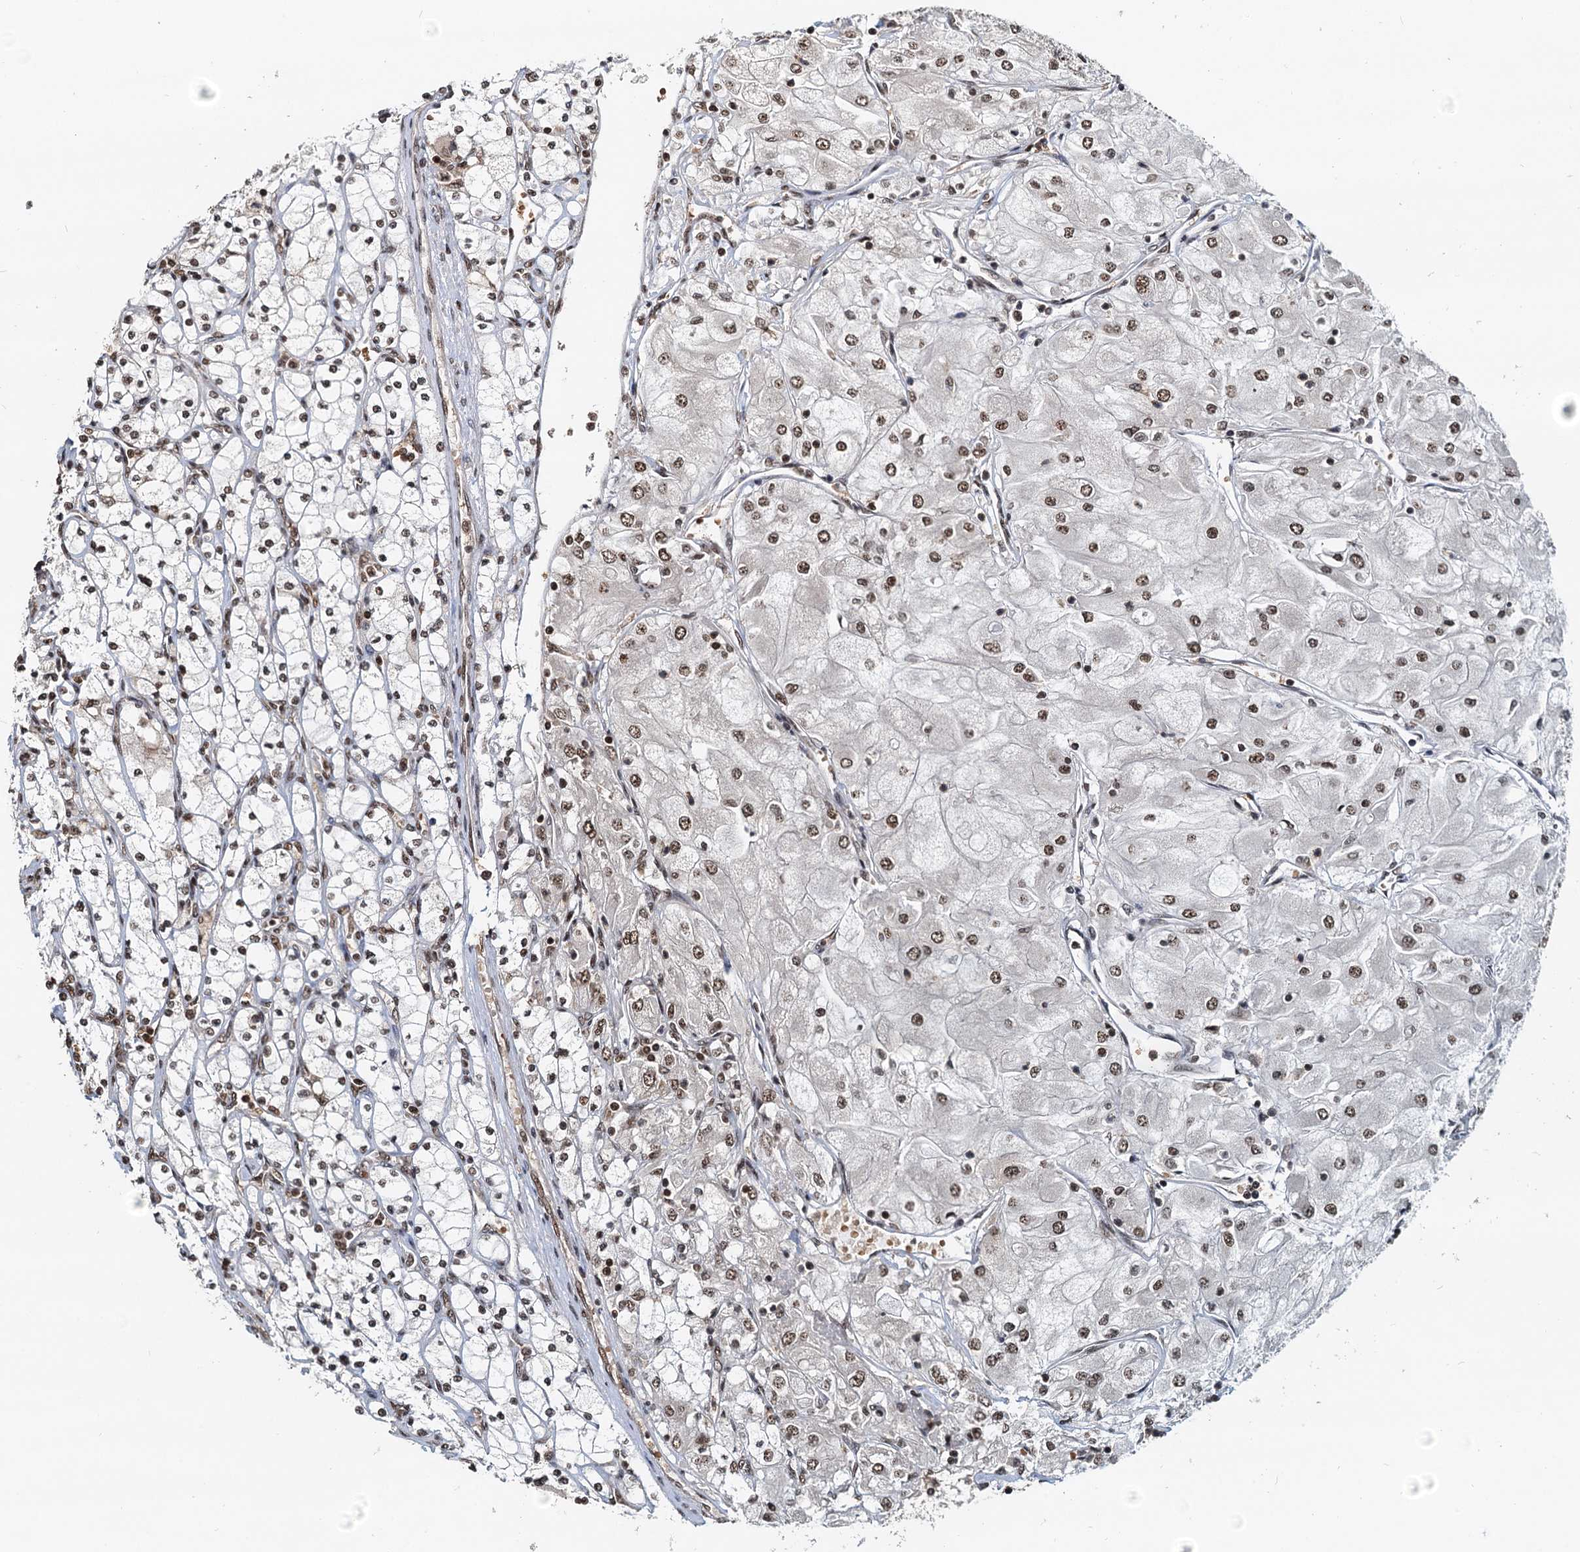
{"staining": {"intensity": "moderate", "quantity": "25%-75%", "location": "nuclear"}, "tissue": "renal cancer", "cell_type": "Tumor cells", "image_type": "cancer", "snomed": [{"axis": "morphology", "description": "Adenocarcinoma, NOS"}, {"axis": "topography", "description": "Kidney"}], "caption": "This is a photomicrograph of IHC staining of adenocarcinoma (renal), which shows moderate positivity in the nuclear of tumor cells.", "gene": "RSRC2", "patient": {"sex": "male", "age": 80}}